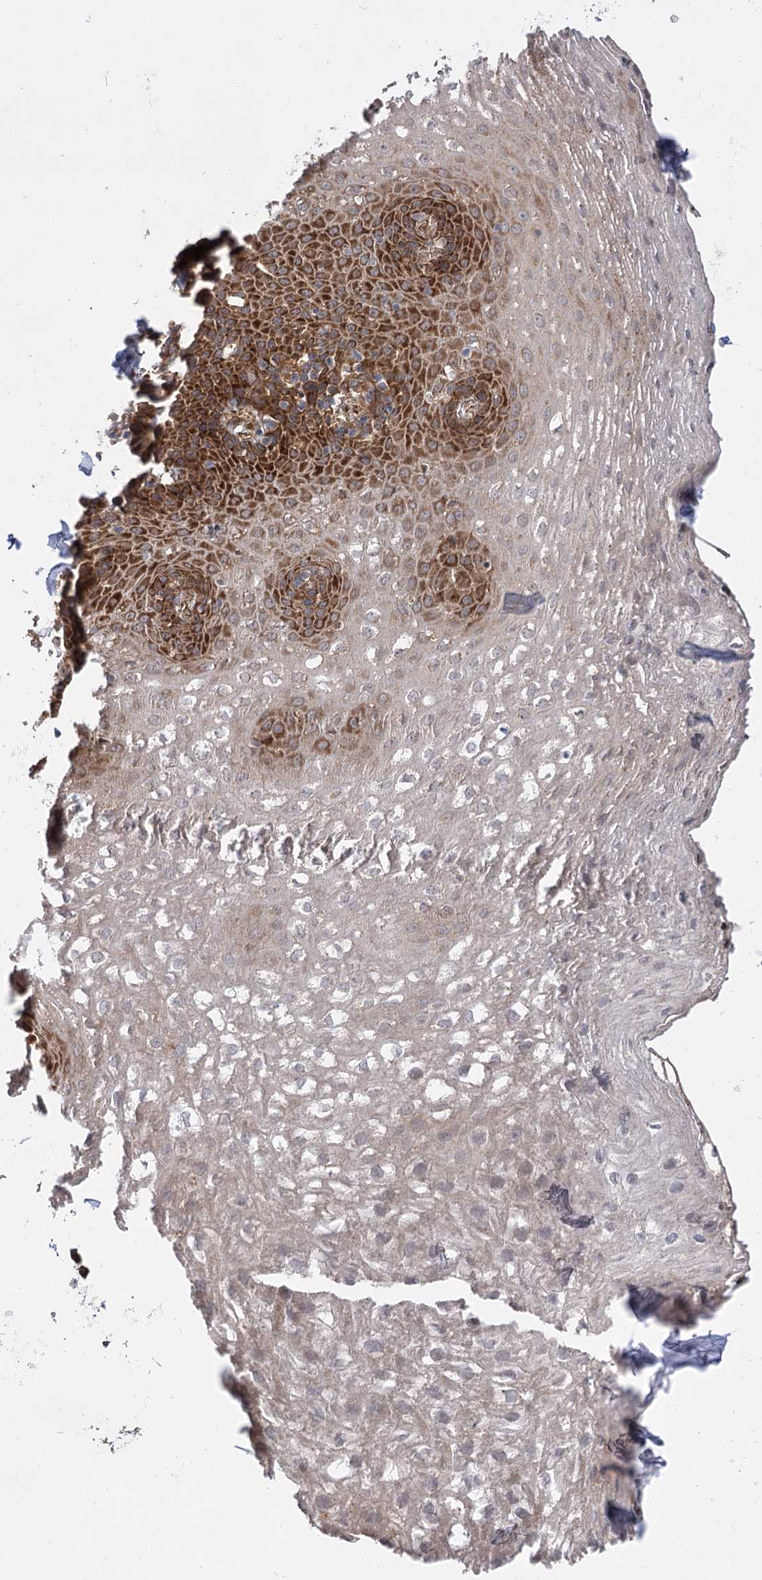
{"staining": {"intensity": "strong", "quantity": "25%-75%", "location": "cytoplasmic/membranous"}, "tissue": "esophagus", "cell_type": "Squamous epithelial cells", "image_type": "normal", "snomed": [{"axis": "morphology", "description": "Normal tissue, NOS"}, {"axis": "topography", "description": "Esophagus"}], "caption": "This micrograph reveals IHC staining of benign esophagus, with high strong cytoplasmic/membranous expression in about 25%-75% of squamous epithelial cells.", "gene": "ARHGAP31", "patient": {"sex": "female", "age": 66}}